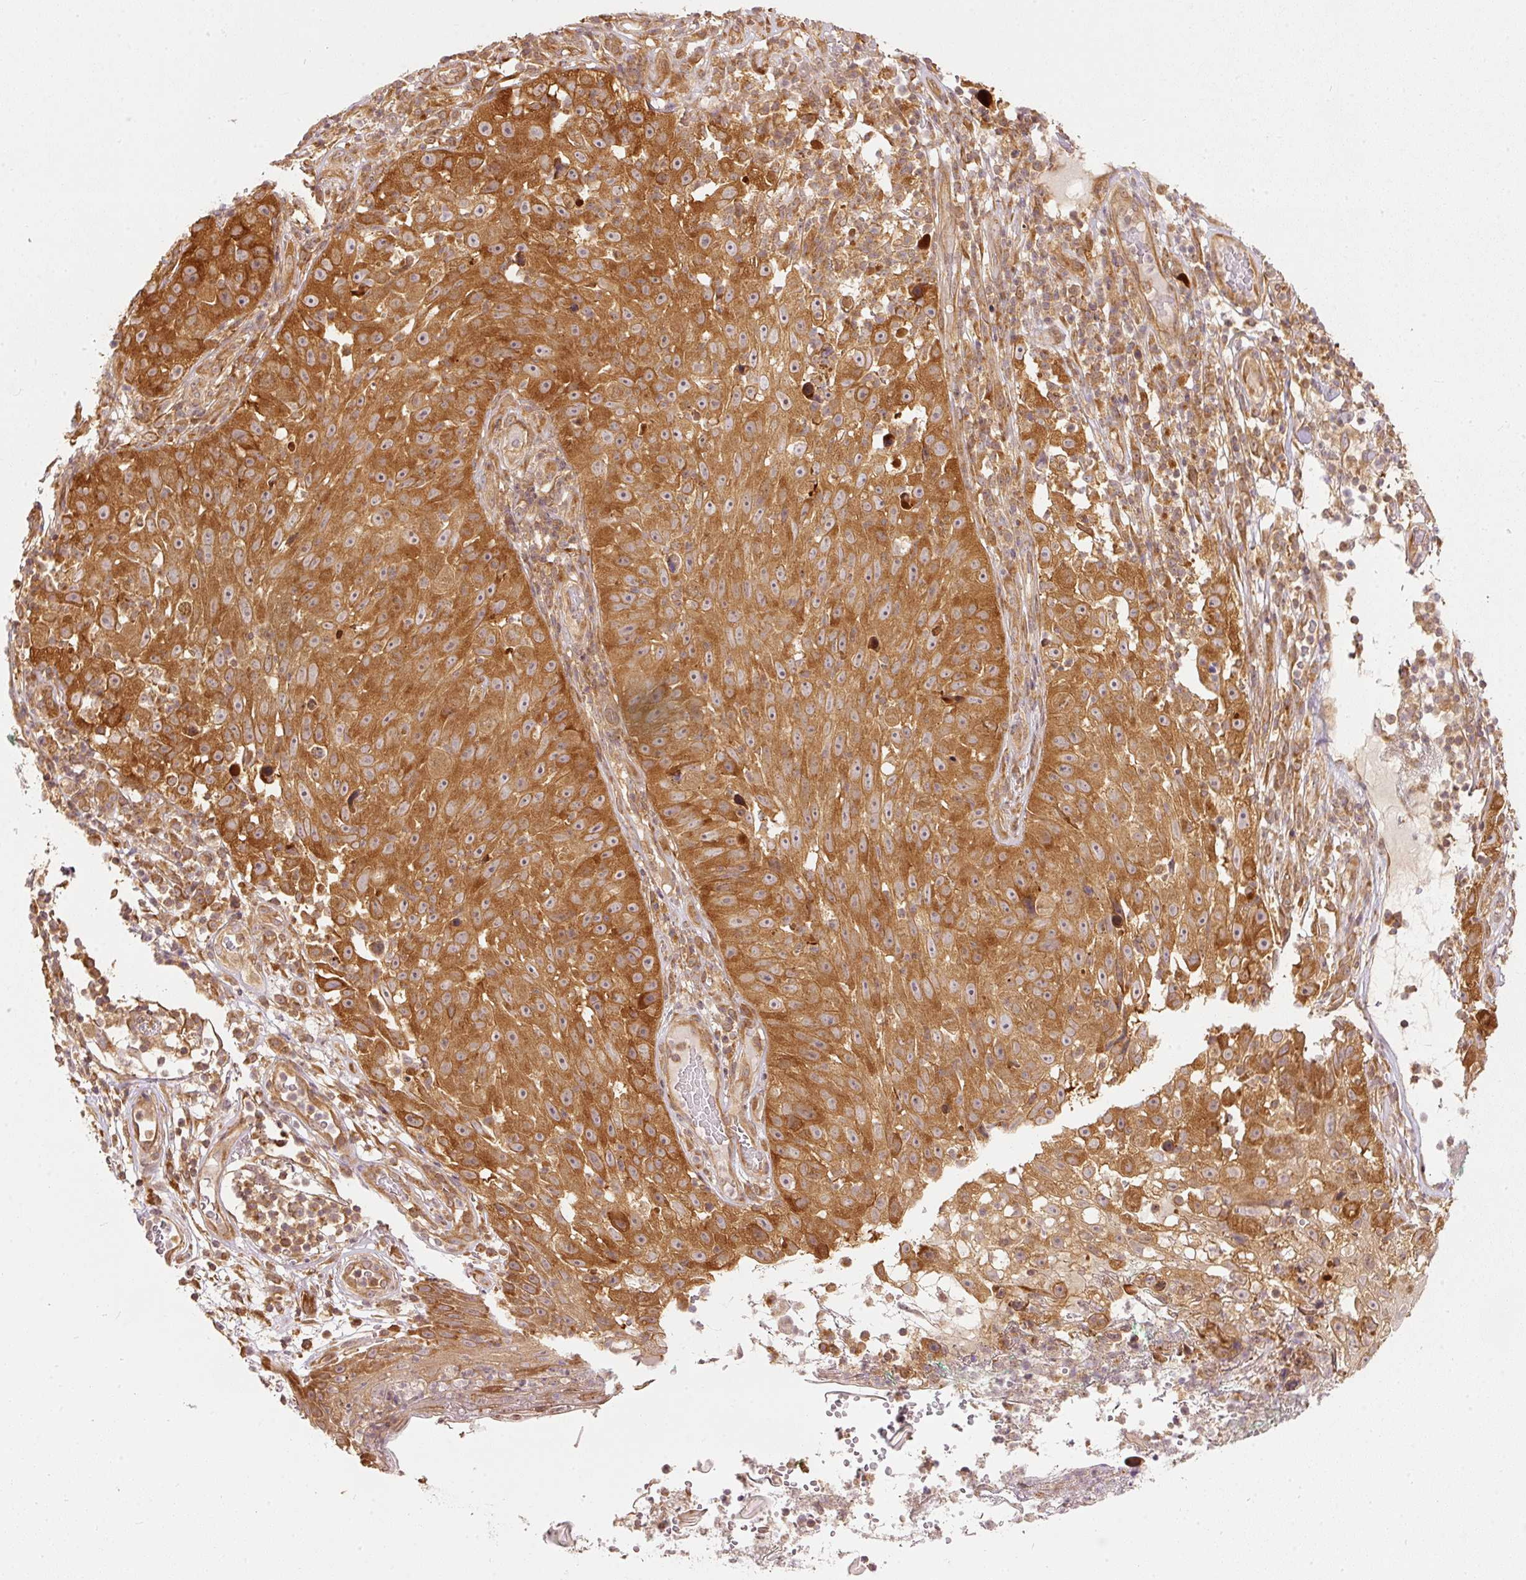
{"staining": {"intensity": "strong", "quantity": ">75%", "location": "cytoplasmic/membranous"}, "tissue": "skin cancer", "cell_type": "Tumor cells", "image_type": "cancer", "snomed": [{"axis": "morphology", "description": "Squamous cell carcinoma, NOS"}, {"axis": "topography", "description": "Skin"}], "caption": "Immunohistochemical staining of human squamous cell carcinoma (skin) exhibits strong cytoplasmic/membranous protein expression in approximately >75% of tumor cells.", "gene": "EIF3B", "patient": {"sex": "female", "age": 87}}